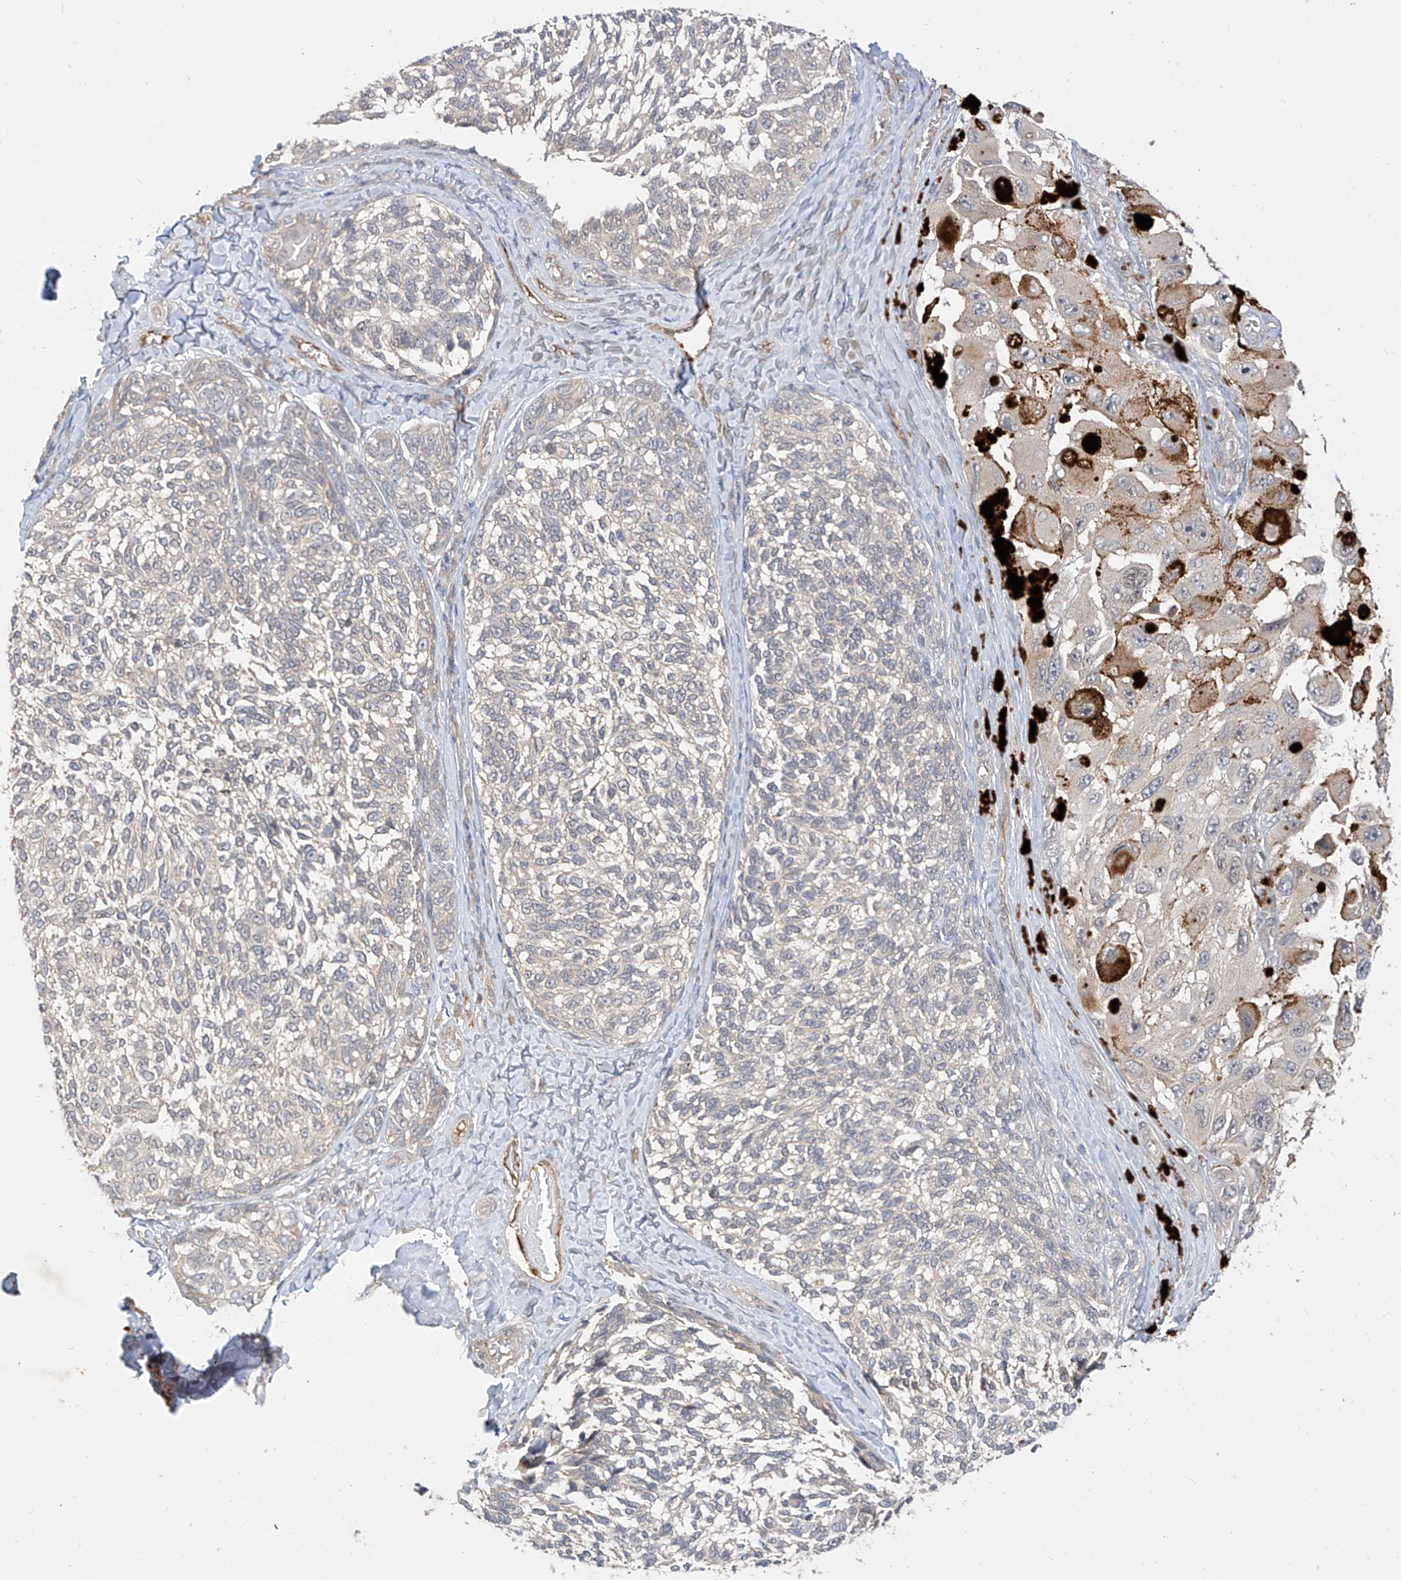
{"staining": {"intensity": "negative", "quantity": "none", "location": "none"}, "tissue": "melanoma", "cell_type": "Tumor cells", "image_type": "cancer", "snomed": [{"axis": "morphology", "description": "Malignant melanoma, NOS"}, {"axis": "topography", "description": "Skin"}], "caption": "The immunohistochemistry histopathology image has no significant expression in tumor cells of malignant melanoma tissue.", "gene": "MRTFA", "patient": {"sex": "female", "age": 73}}